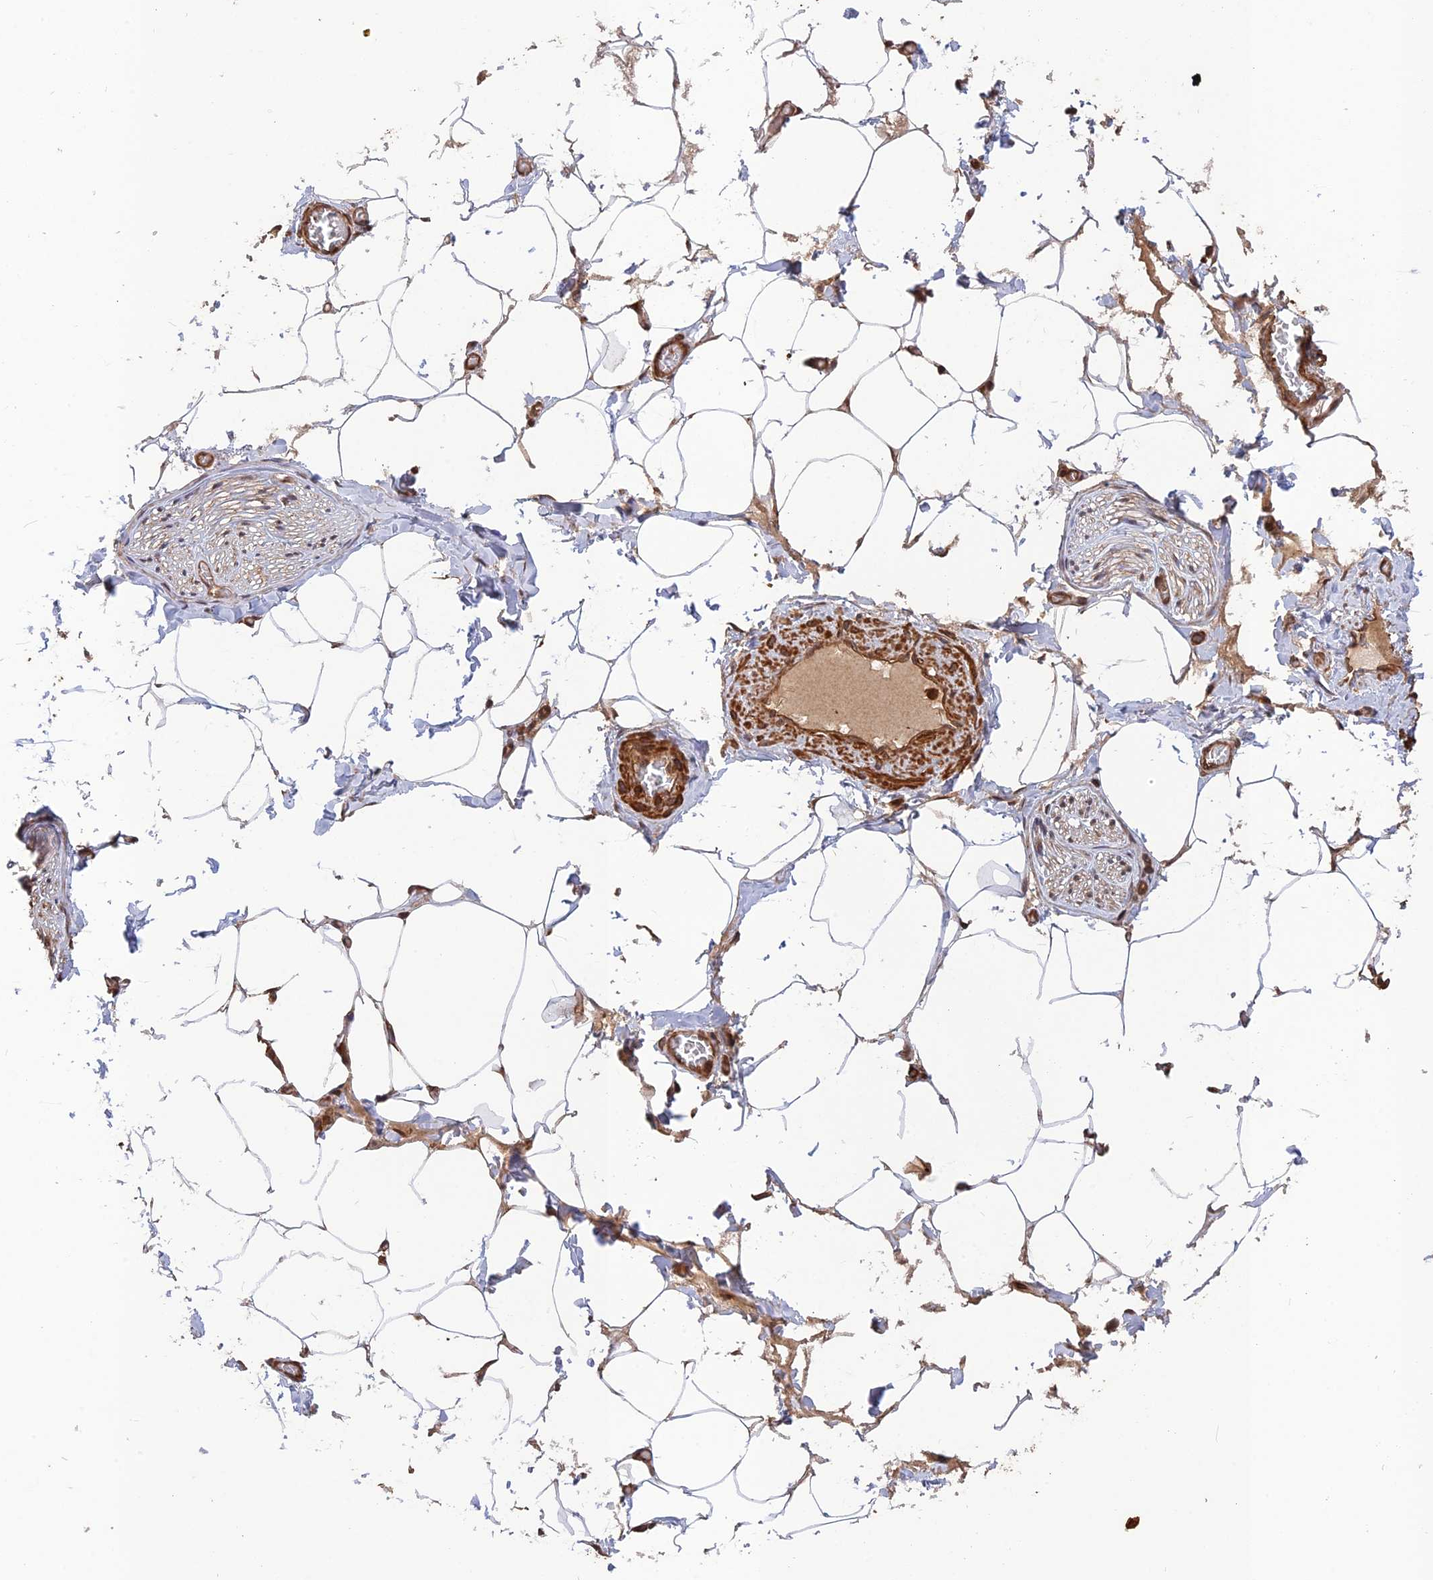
{"staining": {"intensity": "negative", "quantity": "none", "location": "none"}, "tissue": "adipose tissue", "cell_type": "Adipocytes", "image_type": "normal", "snomed": [{"axis": "morphology", "description": "Normal tissue, NOS"}, {"axis": "topography", "description": "Soft tissue"}, {"axis": "topography", "description": "Adipose tissue"}, {"axis": "topography", "description": "Vascular tissue"}, {"axis": "topography", "description": "Peripheral nerve tissue"}], "caption": "Adipose tissue stained for a protein using immunohistochemistry (IHC) demonstrates no staining adipocytes.", "gene": "CCDC174", "patient": {"sex": "male", "age": 46}}